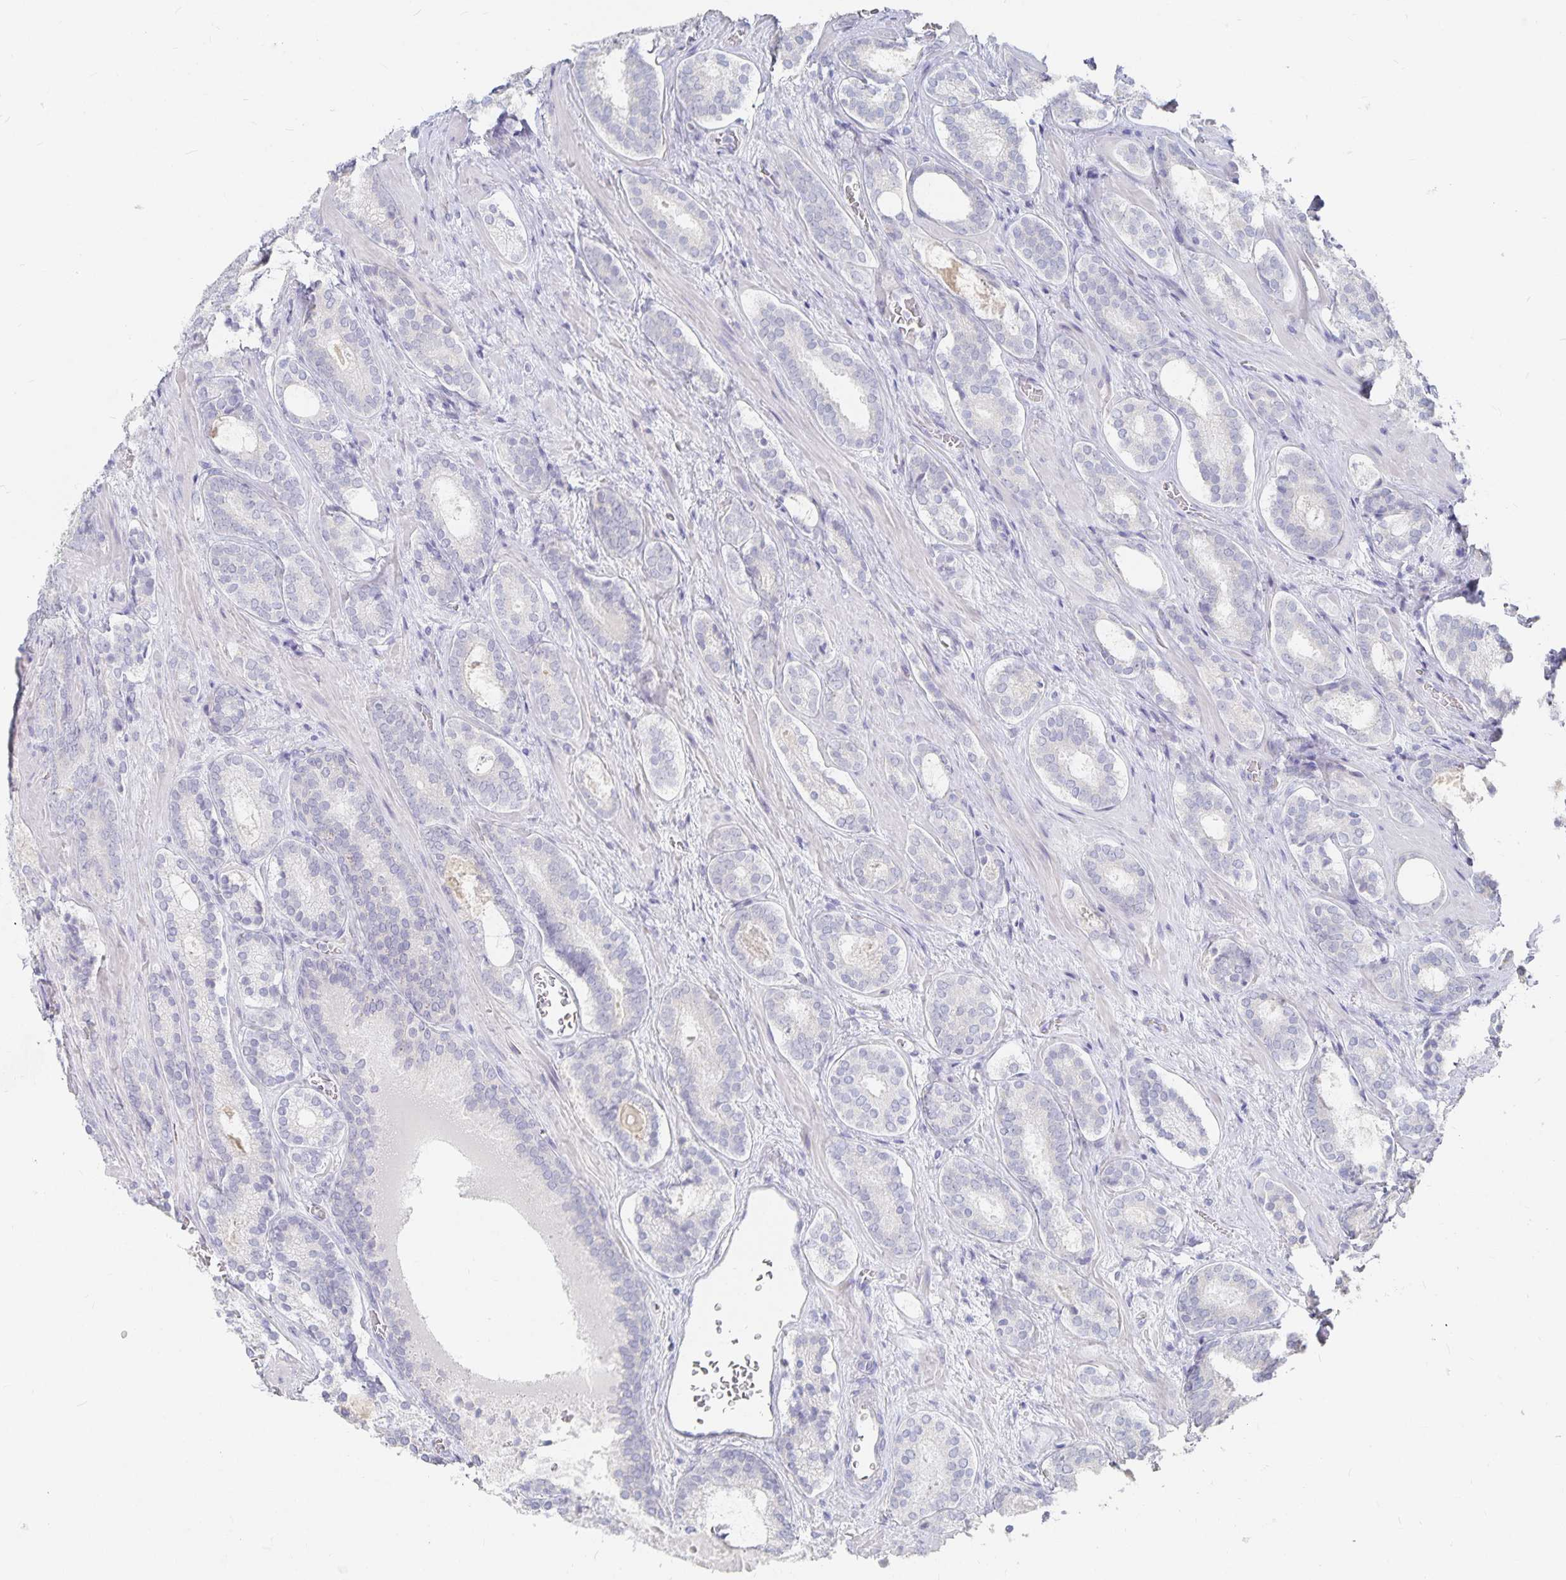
{"staining": {"intensity": "negative", "quantity": "none", "location": "none"}, "tissue": "prostate cancer", "cell_type": "Tumor cells", "image_type": "cancer", "snomed": [{"axis": "morphology", "description": "Adenocarcinoma, Low grade"}, {"axis": "topography", "description": "Prostate"}], "caption": "The histopathology image shows no significant positivity in tumor cells of adenocarcinoma (low-grade) (prostate).", "gene": "DNAH9", "patient": {"sex": "male", "age": 62}}